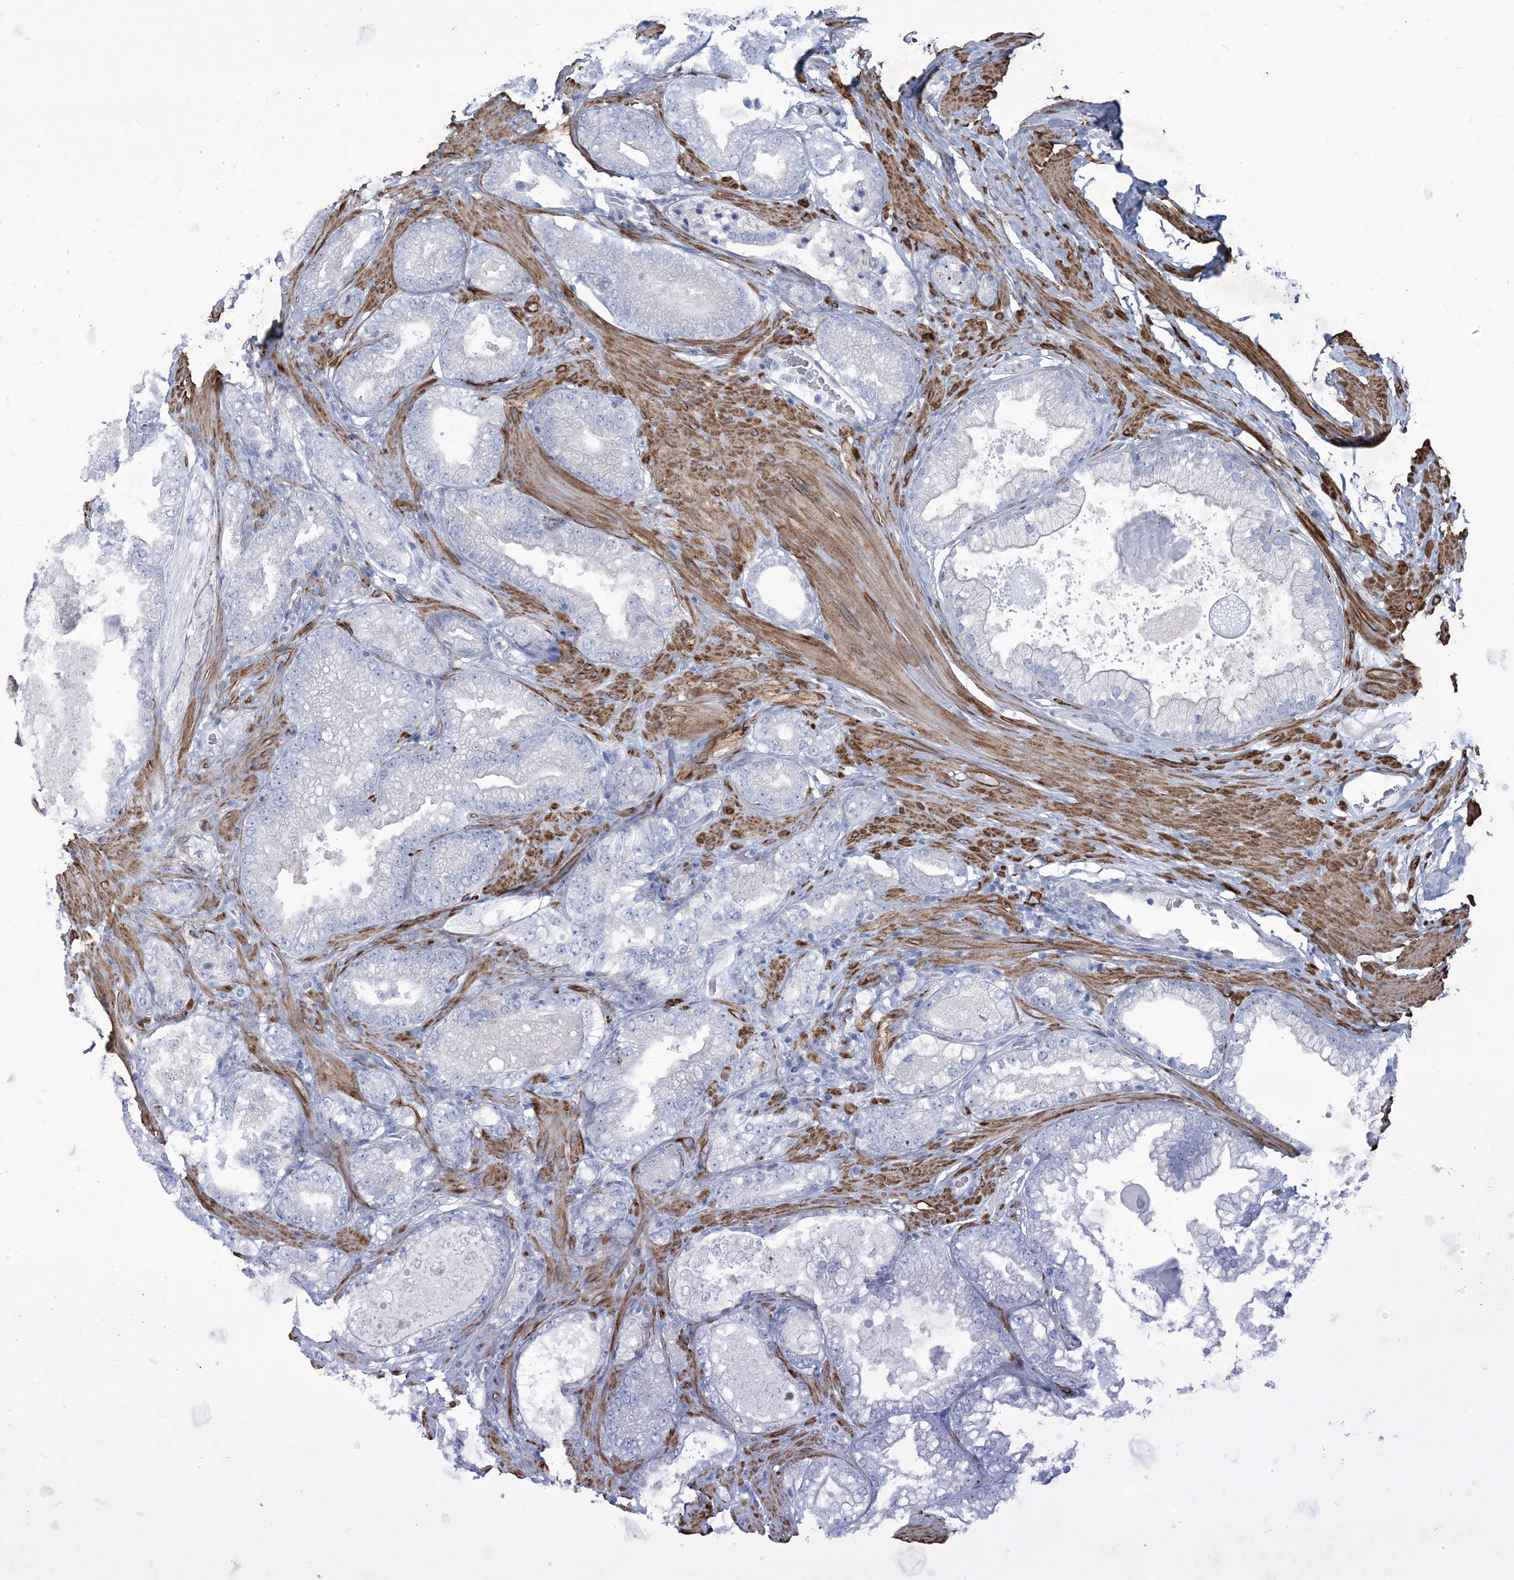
{"staining": {"intensity": "negative", "quantity": "none", "location": "none"}, "tissue": "prostate cancer", "cell_type": "Tumor cells", "image_type": "cancer", "snomed": [{"axis": "morphology", "description": "Adenocarcinoma, High grade"}, {"axis": "topography", "description": "Prostate"}], "caption": "Tumor cells show no significant protein expression in prostate cancer (high-grade adenocarcinoma).", "gene": "WDR74", "patient": {"sex": "male", "age": 58}}